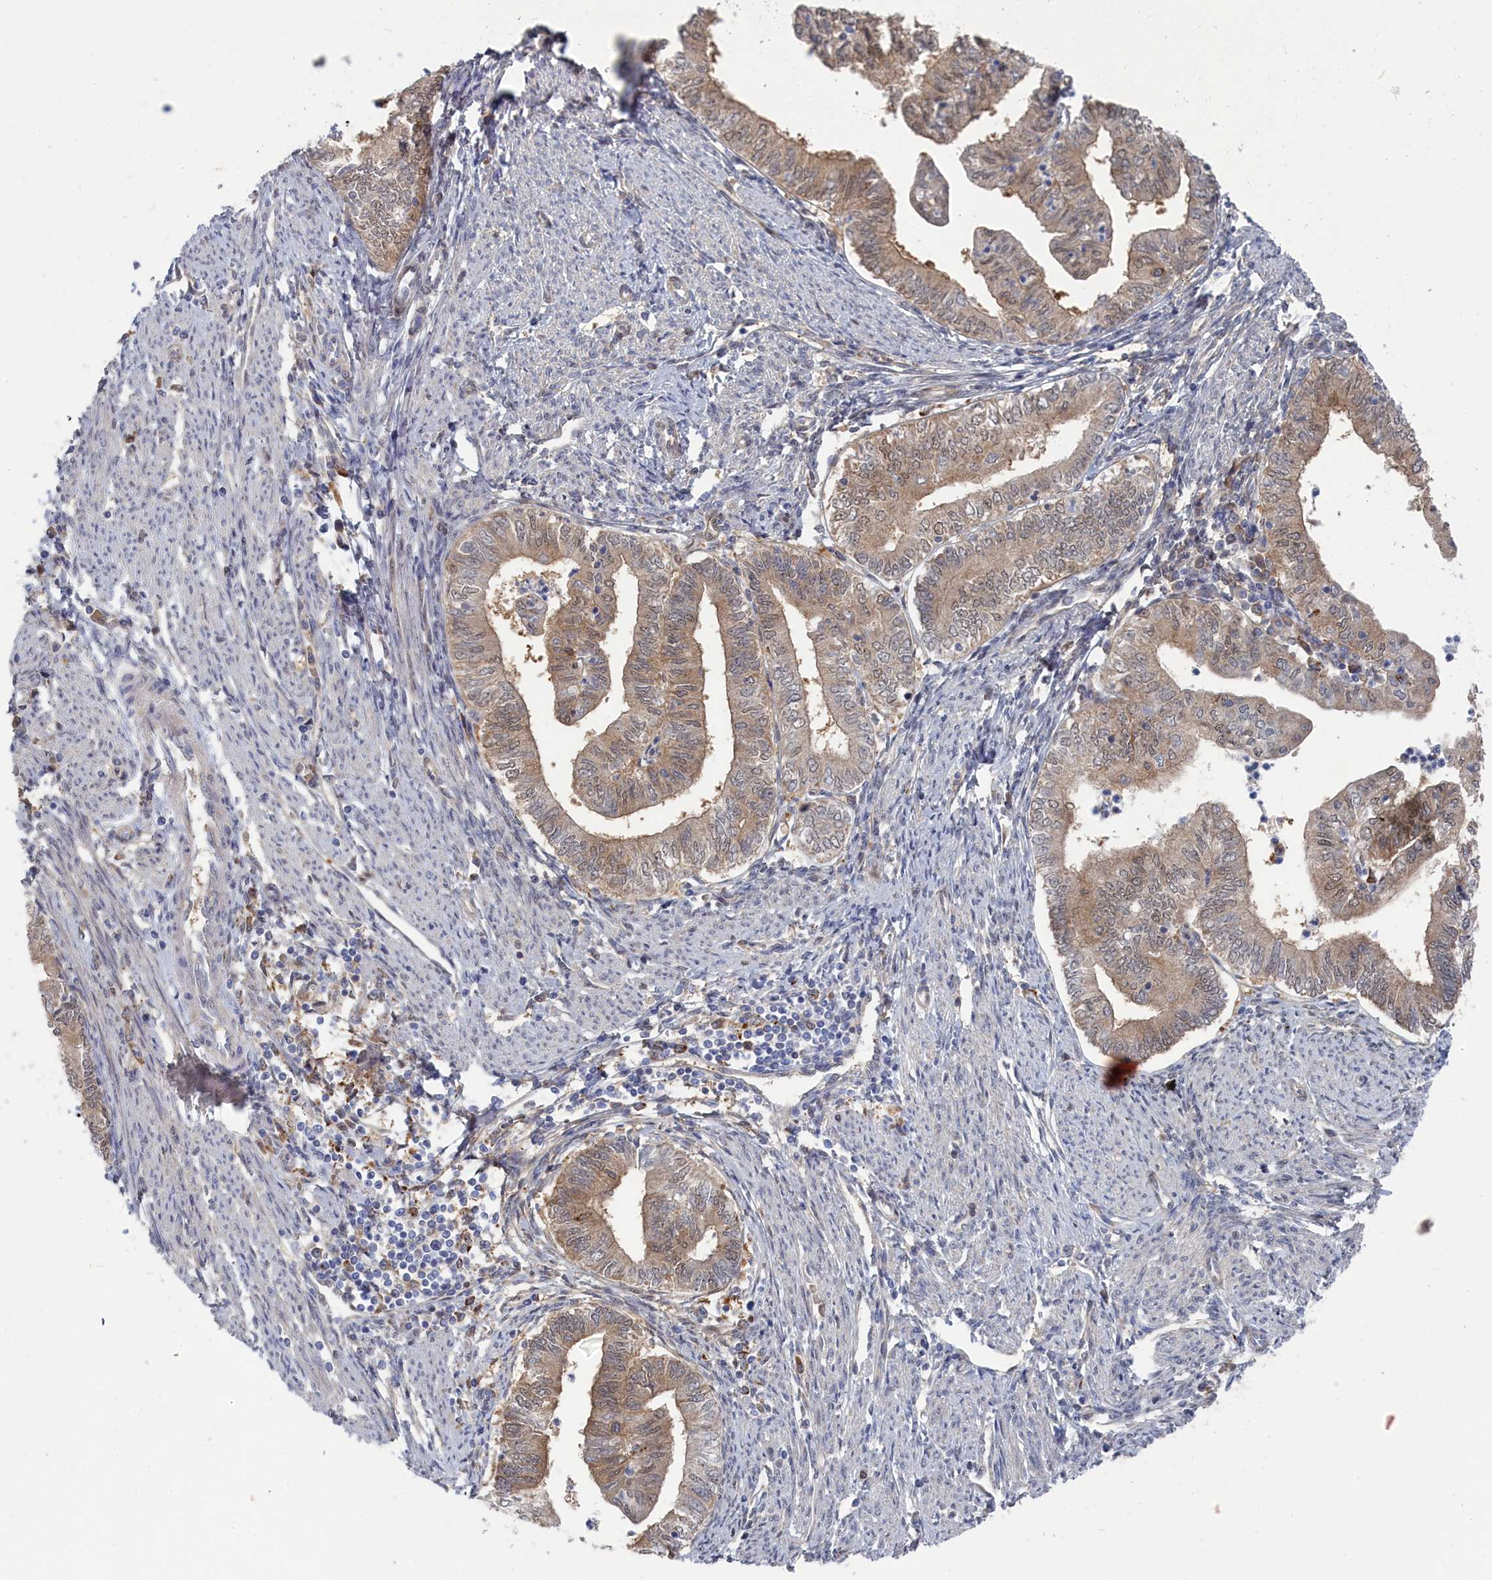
{"staining": {"intensity": "weak", "quantity": "25%-75%", "location": "cytoplasmic/membranous,nuclear"}, "tissue": "endometrial cancer", "cell_type": "Tumor cells", "image_type": "cancer", "snomed": [{"axis": "morphology", "description": "Adenocarcinoma, NOS"}, {"axis": "topography", "description": "Endometrium"}], "caption": "Endometrial adenocarcinoma tissue displays weak cytoplasmic/membranous and nuclear staining in about 25%-75% of tumor cells, visualized by immunohistochemistry.", "gene": "IRGQ", "patient": {"sex": "female", "age": 66}}